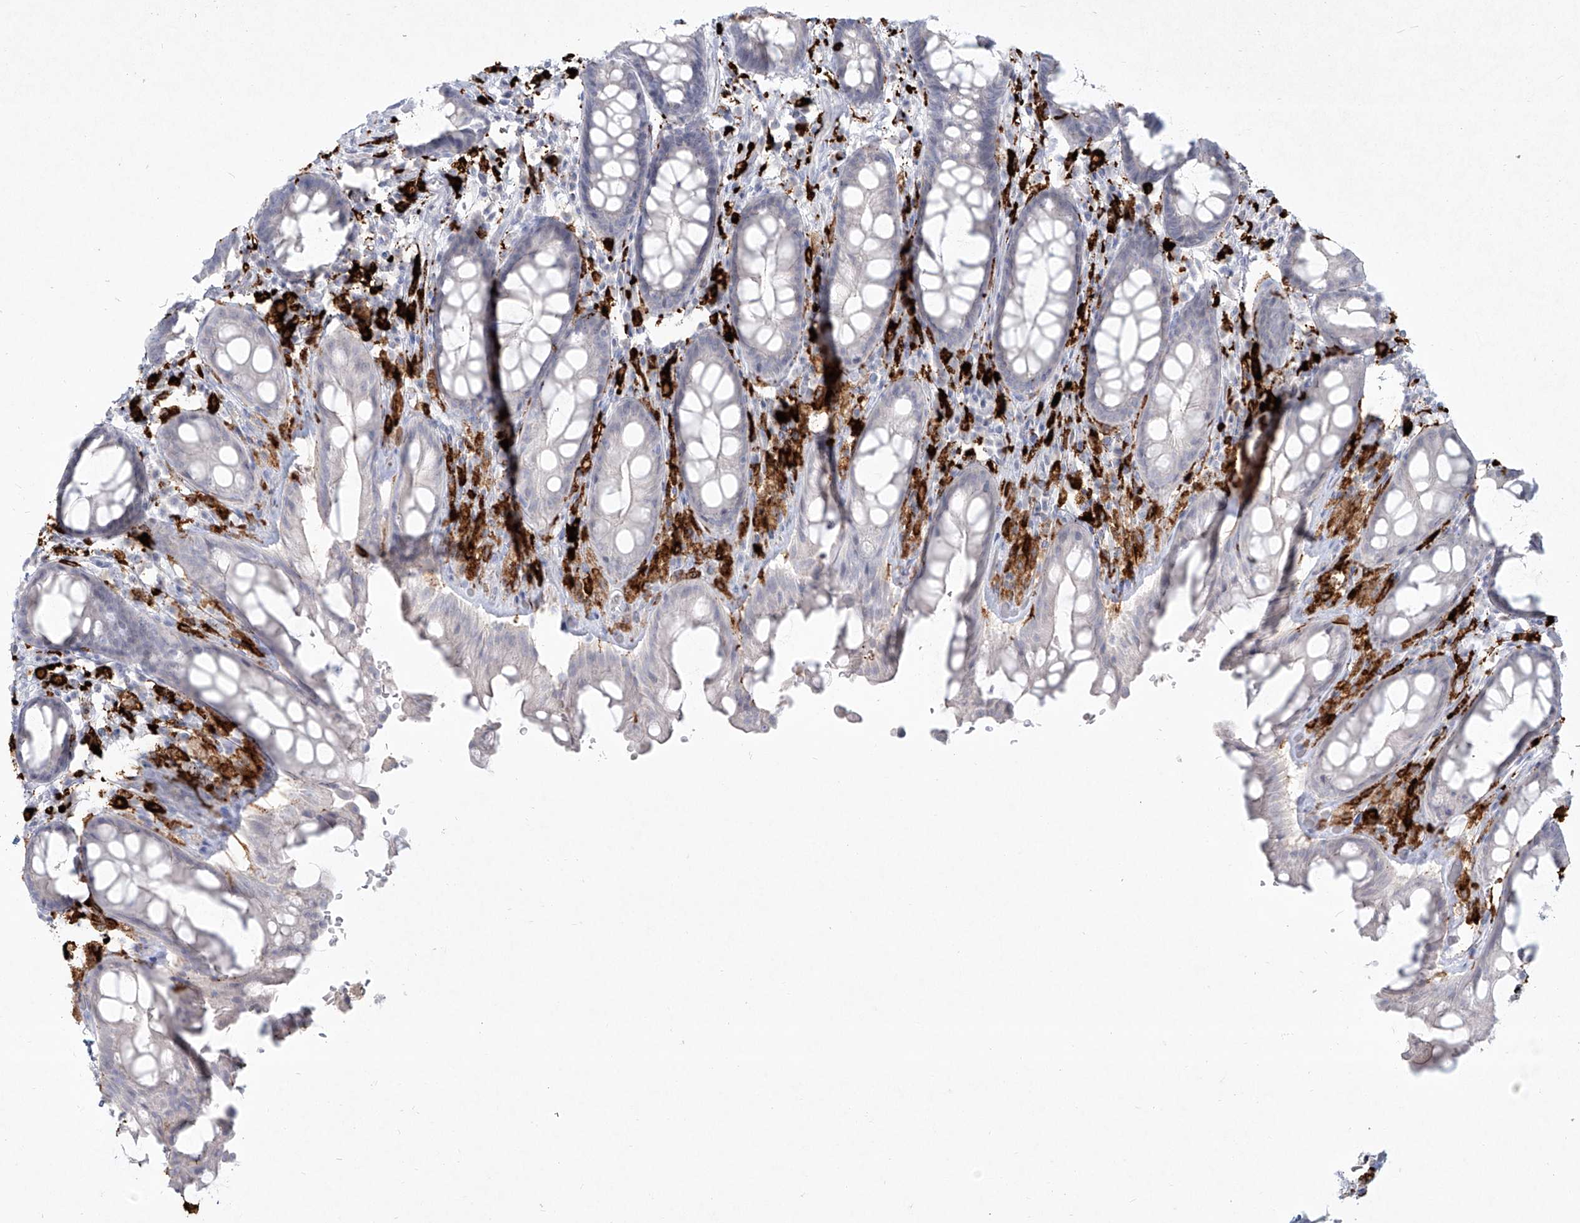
{"staining": {"intensity": "negative", "quantity": "none", "location": "none"}, "tissue": "rectum", "cell_type": "Glandular cells", "image_type": "normal", "snomed": [{"axis": "morphology", "description": "Normal tissue, NOS"}, {"axis": "topography", "description": "Rectum"}], "caption": "A micrograph of human rectum is negative for staining in glandular cells. (DAB (3,3'-diaminobenzidine) immunohistochemistry visualized using brightfield microscopy, high magnification).", "gene": "CD209", "patient": {"sex": "male", "age": 64}}